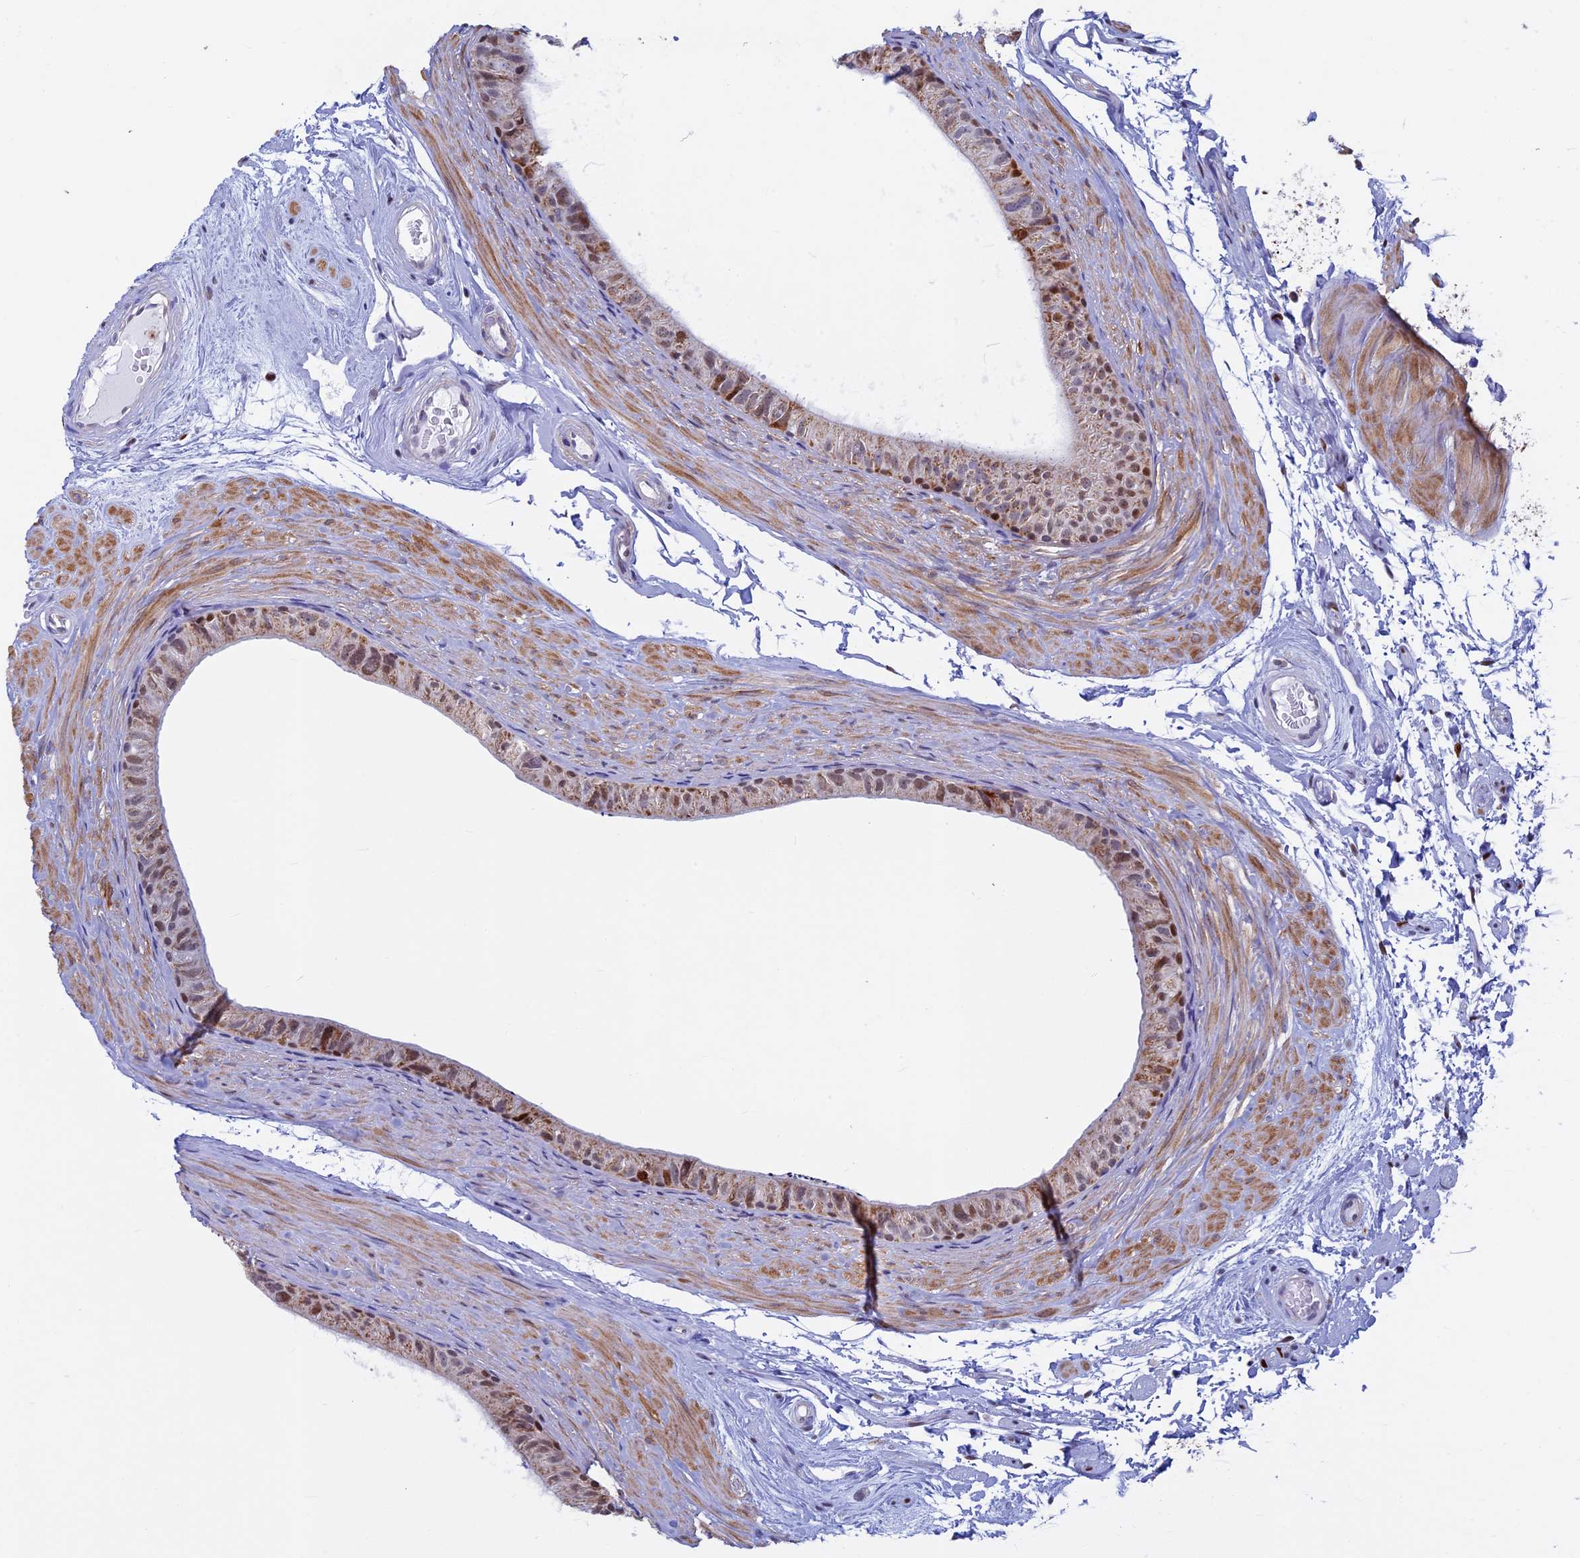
{"staining": {"intensity": "moderate", "quantity": "<25%", "location": "cytoplasmic/membranous,nuclear"}, "tissue": "epididymis", "cell_type": "Glandular cells", "image_type": "normal", "snomed": [{"axis": "morphology", "description": "Normal tissue, NOS"}, {"axis": "topography", "description": "Epididymis"}], "caption": "Protein expression analysis of benign human epididymis reveals moderate cytoplasmic/membranous,nuclear expression in about <25% of glandular cells.", "gene": "ACSS1", "patient": {"sex": "male", "age": 45}}